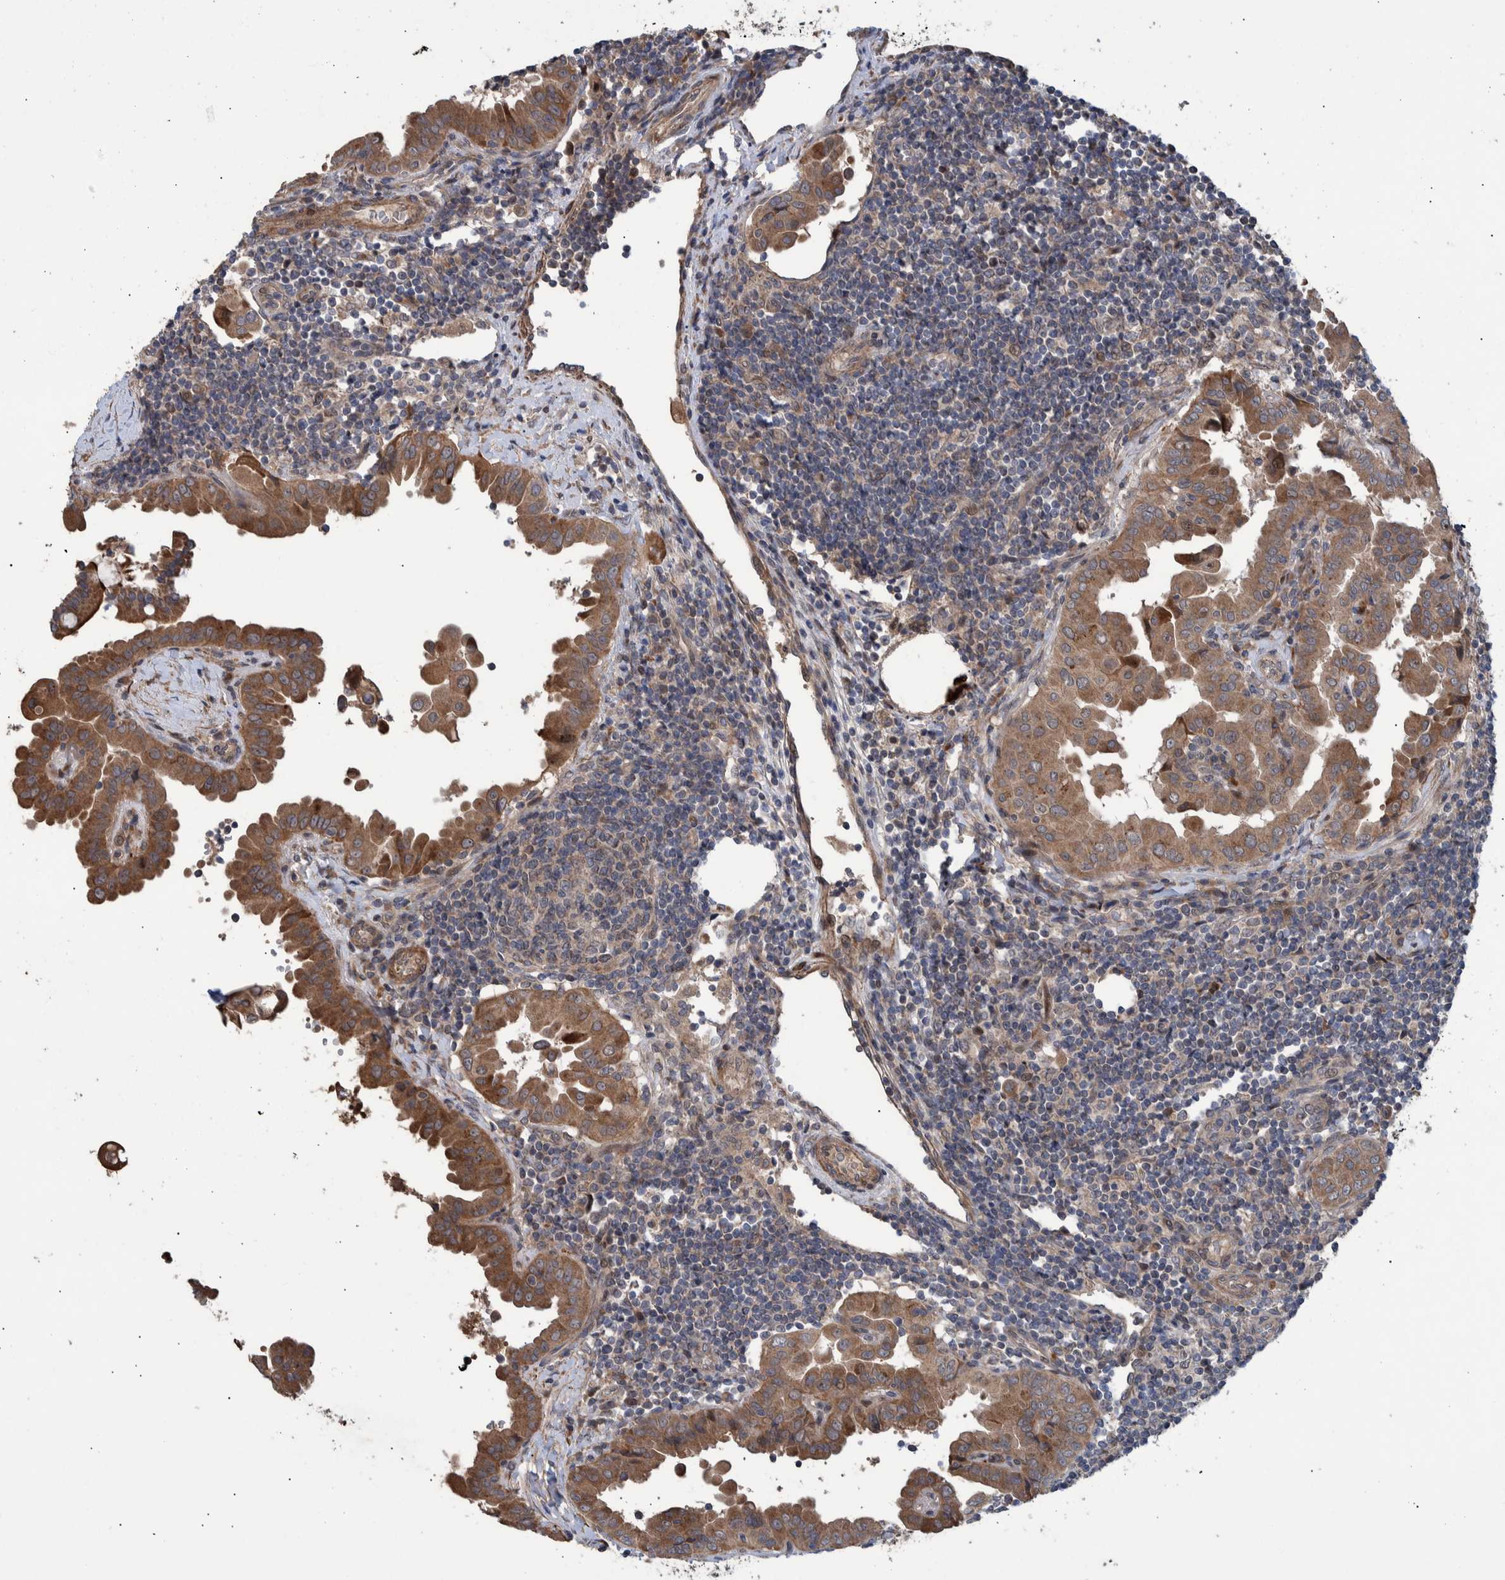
{"staining": {"intensity": "moderate", "quantity": ">75%", "location": "cytoplasmic/membranous"}, "tissue": "thyroid cancer", "cell_type": "Tumor cells", "image_type": "cancer", "snomed": [{"axis": "morphology", "description": "Papillary adenocarcinoma, NOS"}, {"axis": "topography", "description": "Thyroid gland"}], "caption": "This is a micrograph of immunohistochemistry staining of thyroid papillary adenocarcinoma, which shows moderate expression in the cytoplasmic/membranous of tumor cells.", "gene": "B3GNTL1", "patient": {"sex": "male", "age": 33}}